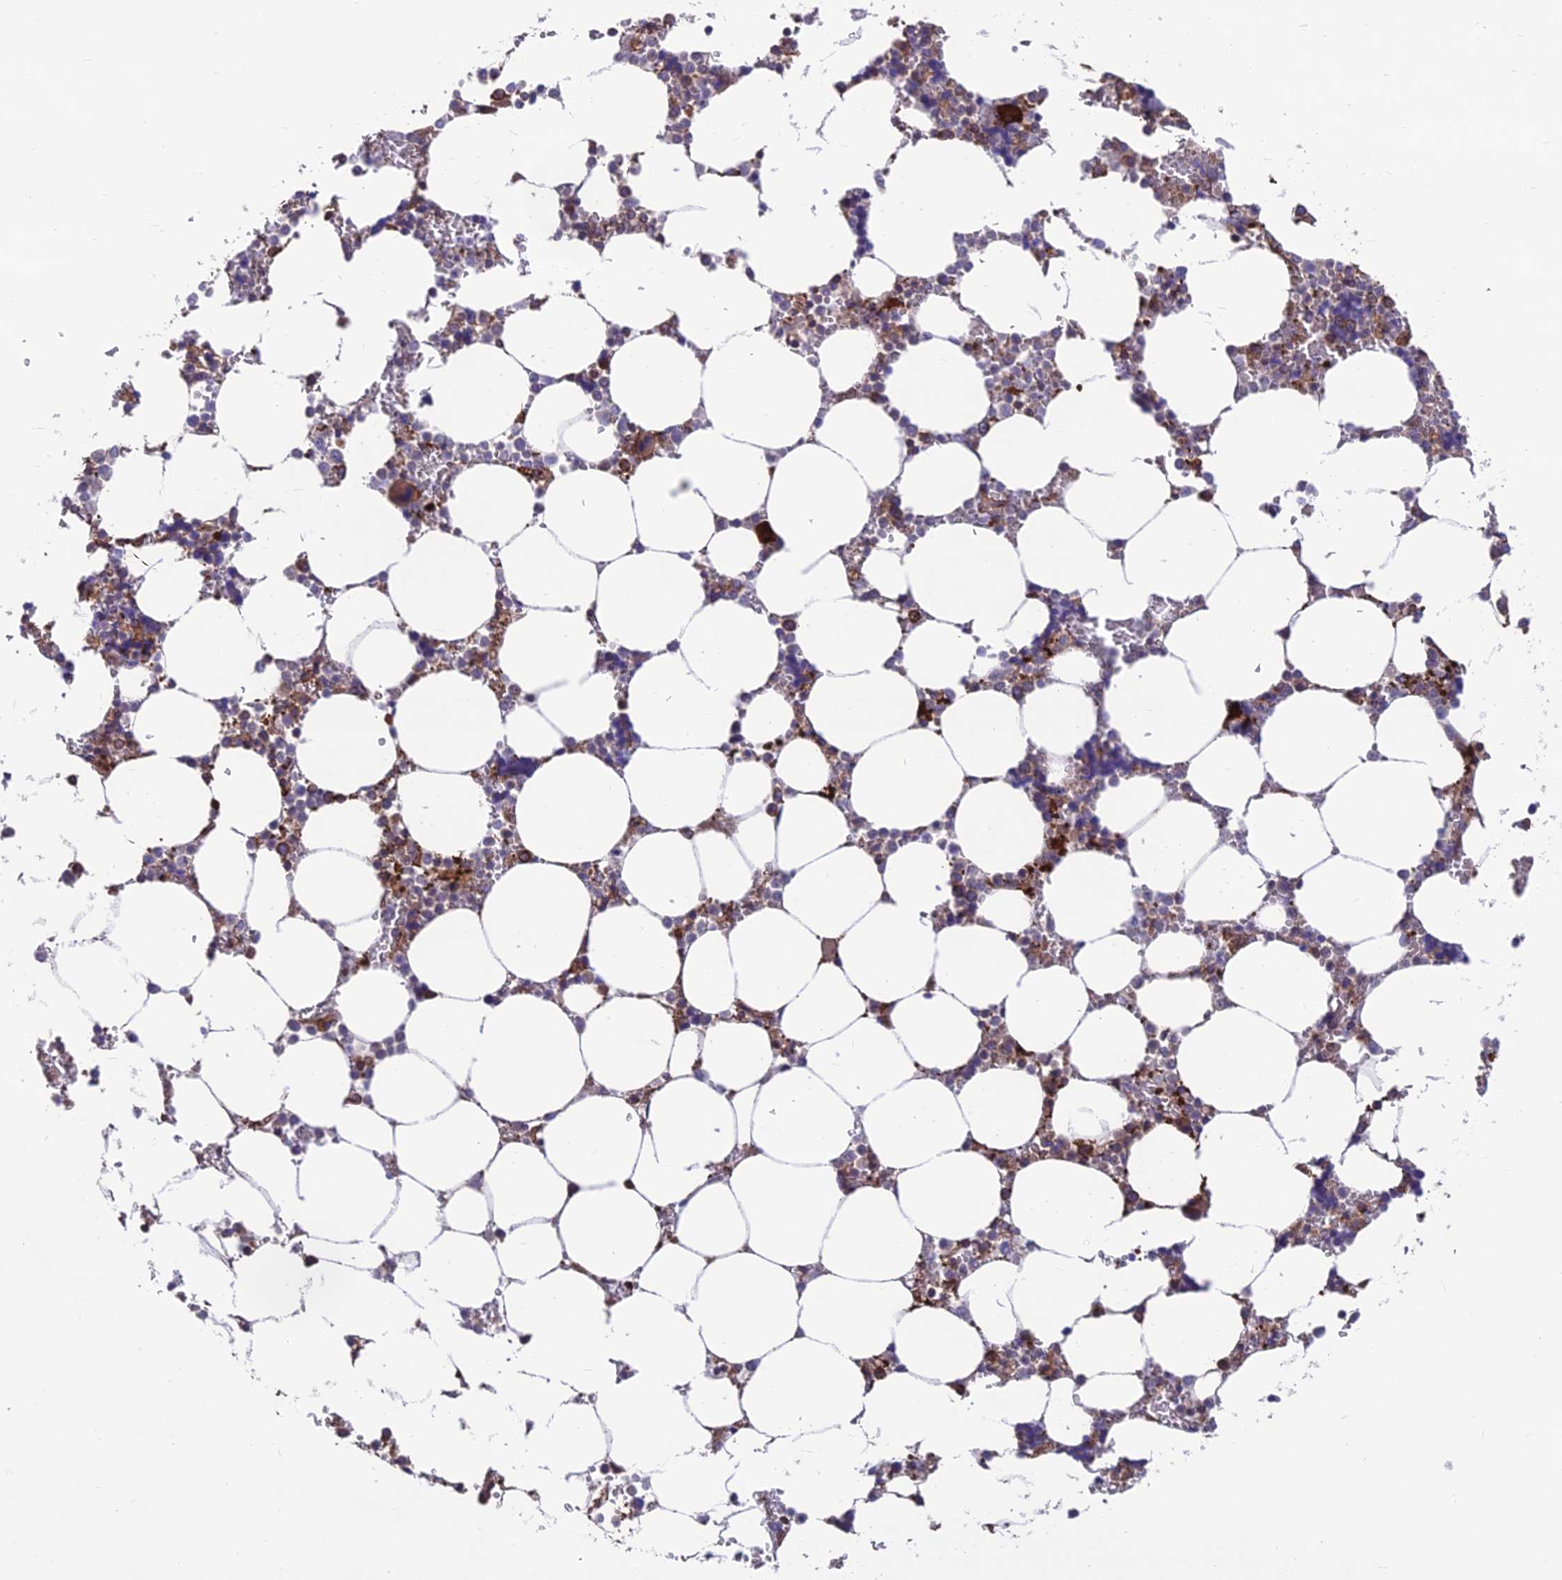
{"staining": {"intensity": "strong", "quantity": "<25%", "location": "cytoplasmic/membranous"}, "tissue": "bone marrow", "cell_type": "Hematopoietic cells", "image_type": "normal", "snomed": [{"axis": "morphology", "description": "Normal tissue, NOS"}, {"axis": "topography", "description": "Bone marrow"}], "caption": "Strong cytoplasmic/membranous positivity is present in approximately <25% of hematopoietic cells in normal bone marrow. (Stains: DAB (3,3'-diaminobenzidine) in brown, nuclei in blue, Microscopy: brightfield microscopy at high magnification).", "gene": "RTN4RL1", "patient": {"sex": "male", "age": 64}}